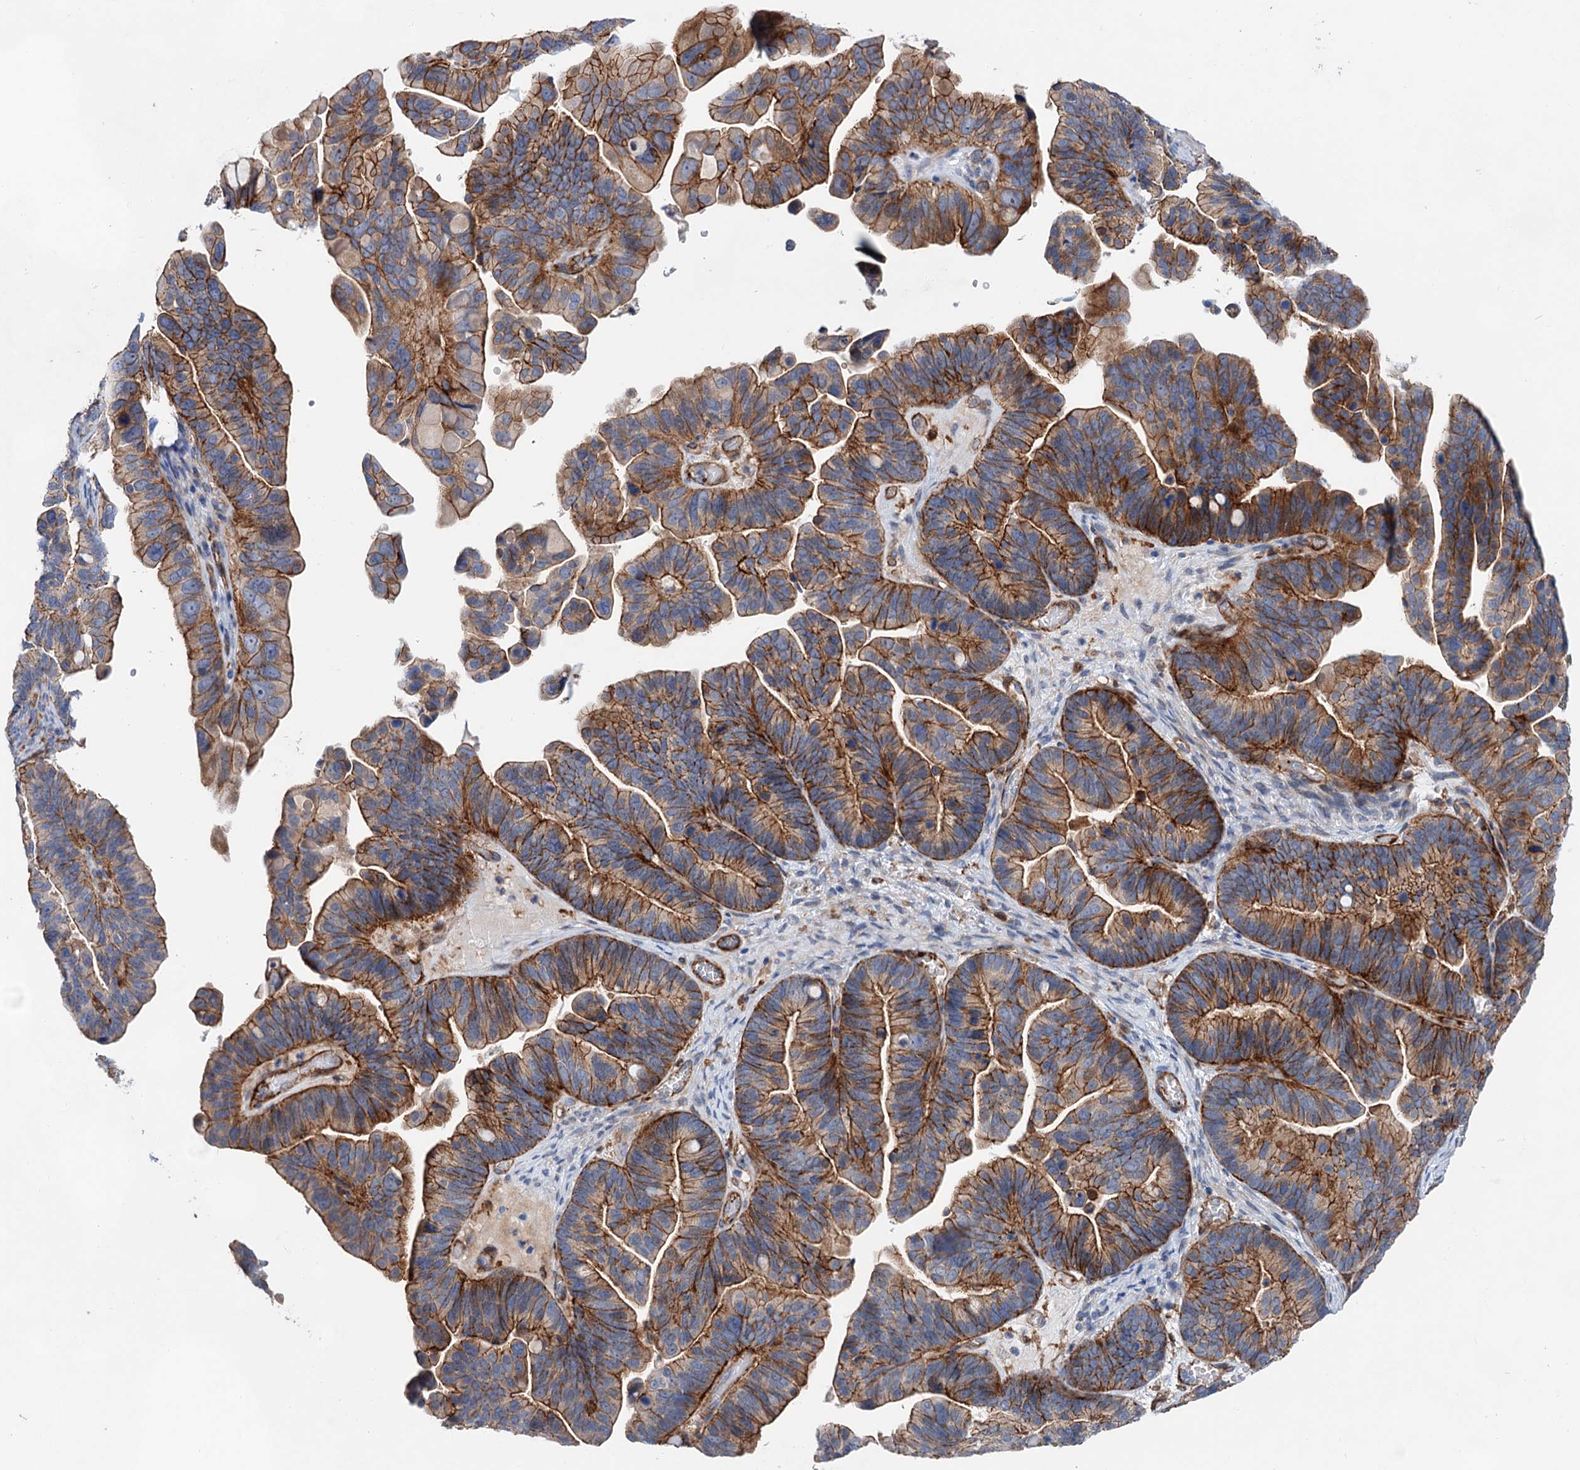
{"staining": {"intensity": "strong", "quantity": ">75%", "location": "cytoplasmic/membranous"}, "tissue": "ovarian cancer", "cell_type": "Tumor cells", "image_type": "cancer", "snomed": [{"axis": "morphology", "description": "Cystadenocarcinoma, serous, NOS"}, {"axis": "topography", "description": "Ovary"}], "caption": "Strong cytoplasmic/membranous positivity is present in about >75% of tumor cells in ovarian cancer.", "gene": "TMTC3", "patient": {"sex": "female", "age": 56}}